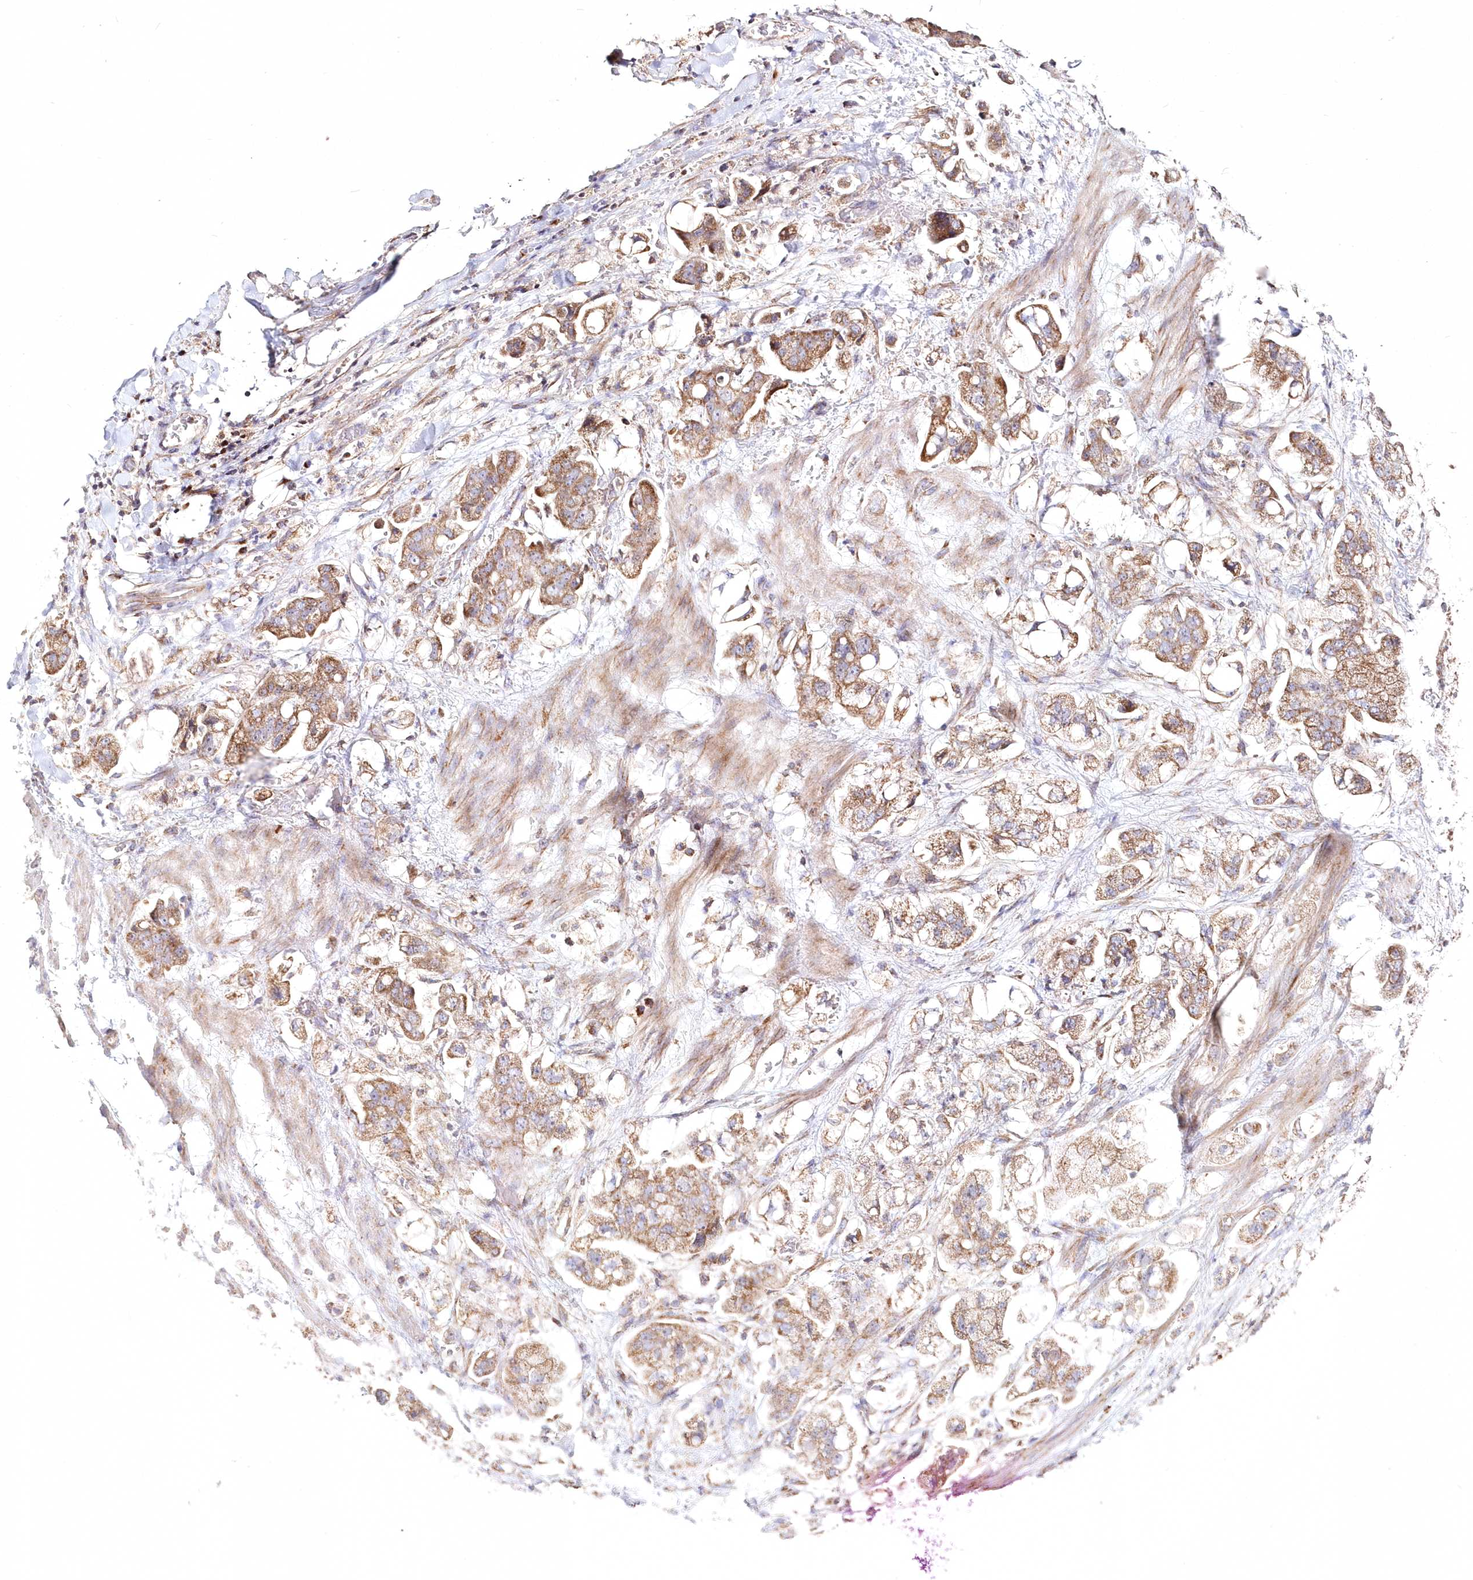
{"staining": {"intensity": "moderate", "quantity": ">75%", "location": "cytoplasmic/membranous"}, "tissue": "stomach cancer", "cell_type": "Tumor cells", "image_type": "cancer", "snomed": [{"axis": "morphology", "description": "Adenocarcinoma, NOS"}, {"axis": "topography", "description": "Stomach"}], "caption": "Immunohistochemical staining of human stomach cancer (adenocarcinoma) reveals medium levels of moderate cytoplasmic/membranous protein expression in approximately >75% of tumor cells. The staining was performed using DAB to visualize the protein expression in brown, while the nuclei were stained in blue with hematoxylin (Magnification: 20x).", "gene": "DNA2", "patient": {"sex": "male", "age": 62}}